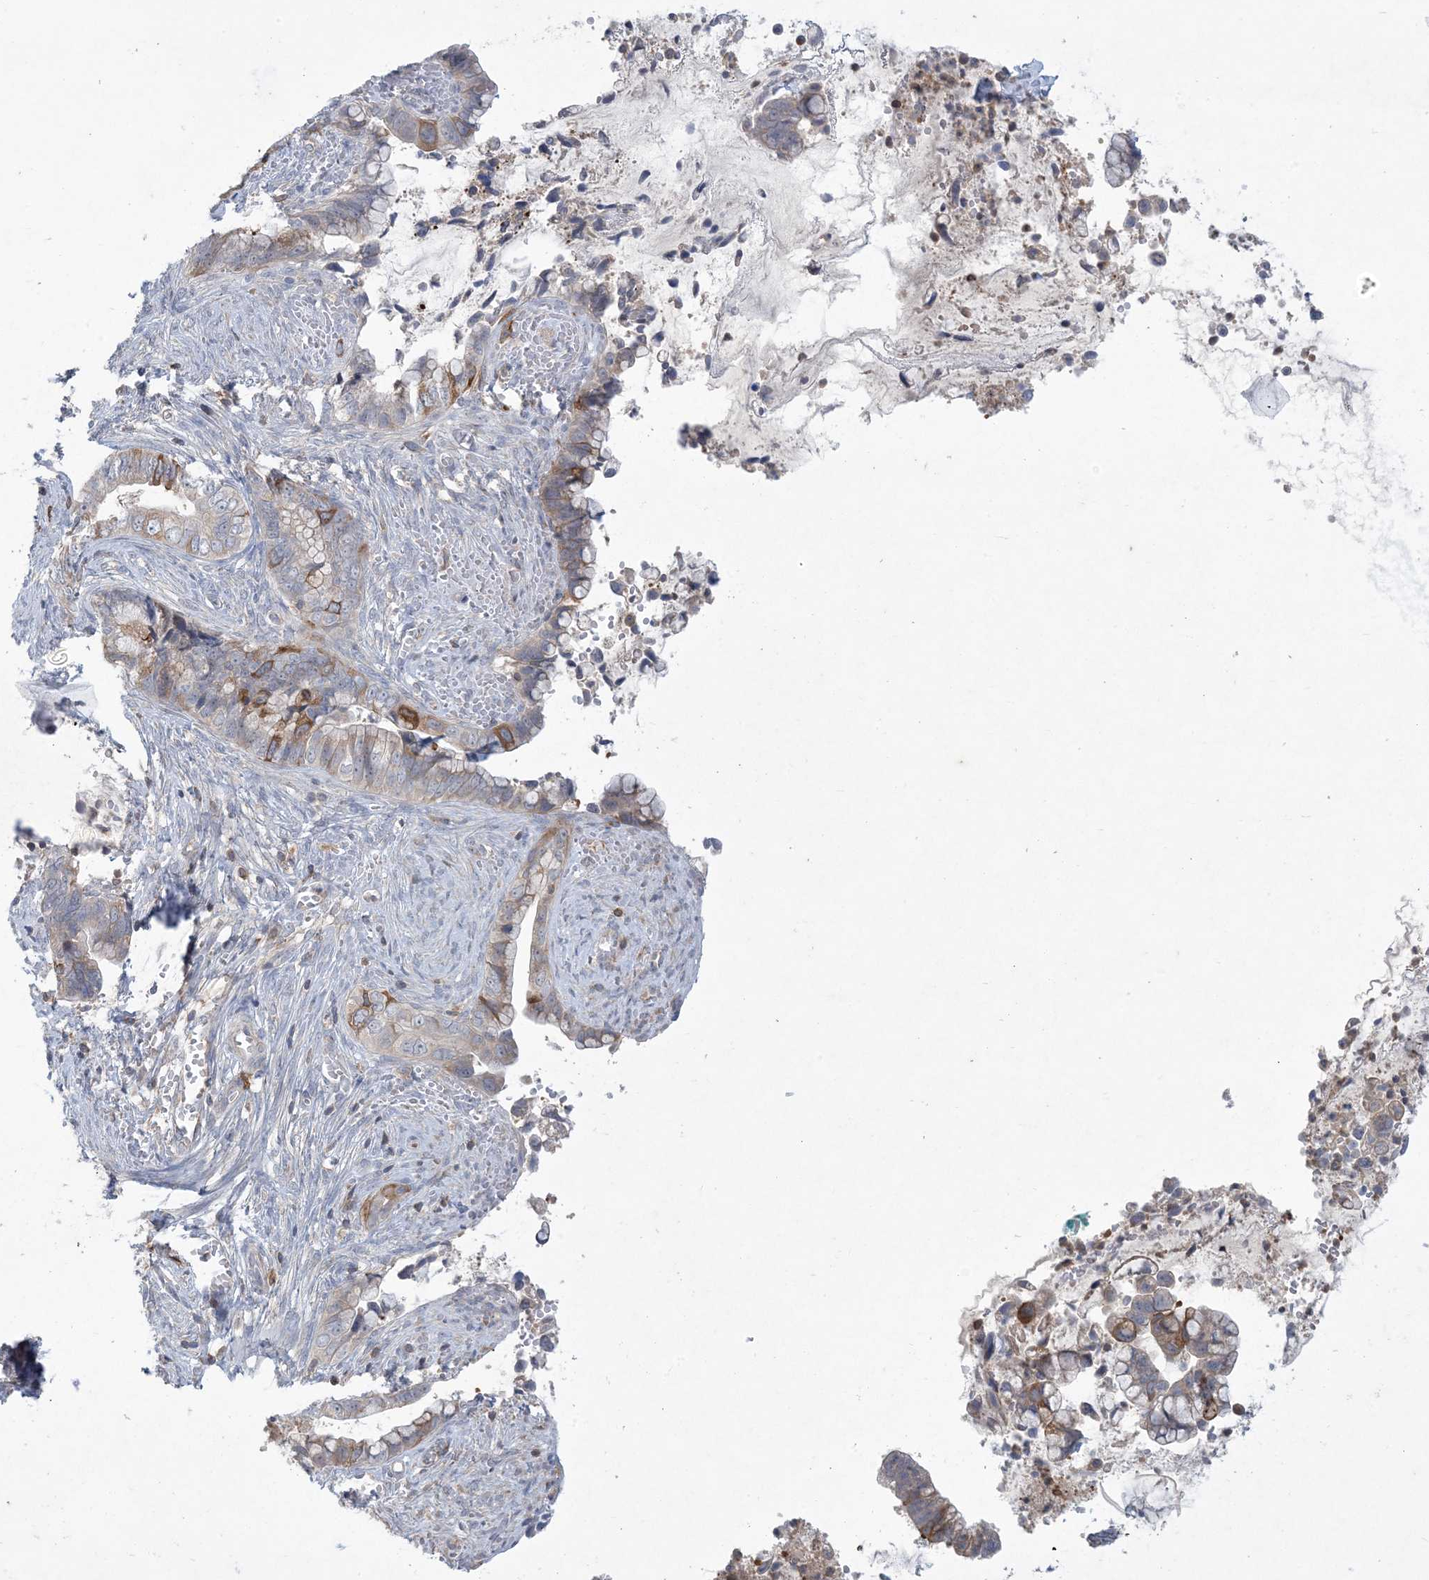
{"staining": {"intensity": "moderate", "quantity": "<25%", "location": "cytoplasmic/membranous"}, "tissue": "cervical cancer", "cell_type": "Tumor cells", "image_type": "cancer", "snomed": [{"axis": "morphology", "description": "Adenocarcinoma, NOS"}, {"axis": "topography", "description": "Cervix"}], "caption": "There is low levels of moderate cytoplasmic/membranous positivity in tumor cells of adenocarcinoma (cervical), as demonstrated by immunohistochemical staining (brown color).", "gene": "AOC1", "patient": {"sex": "female", "age": 44}}